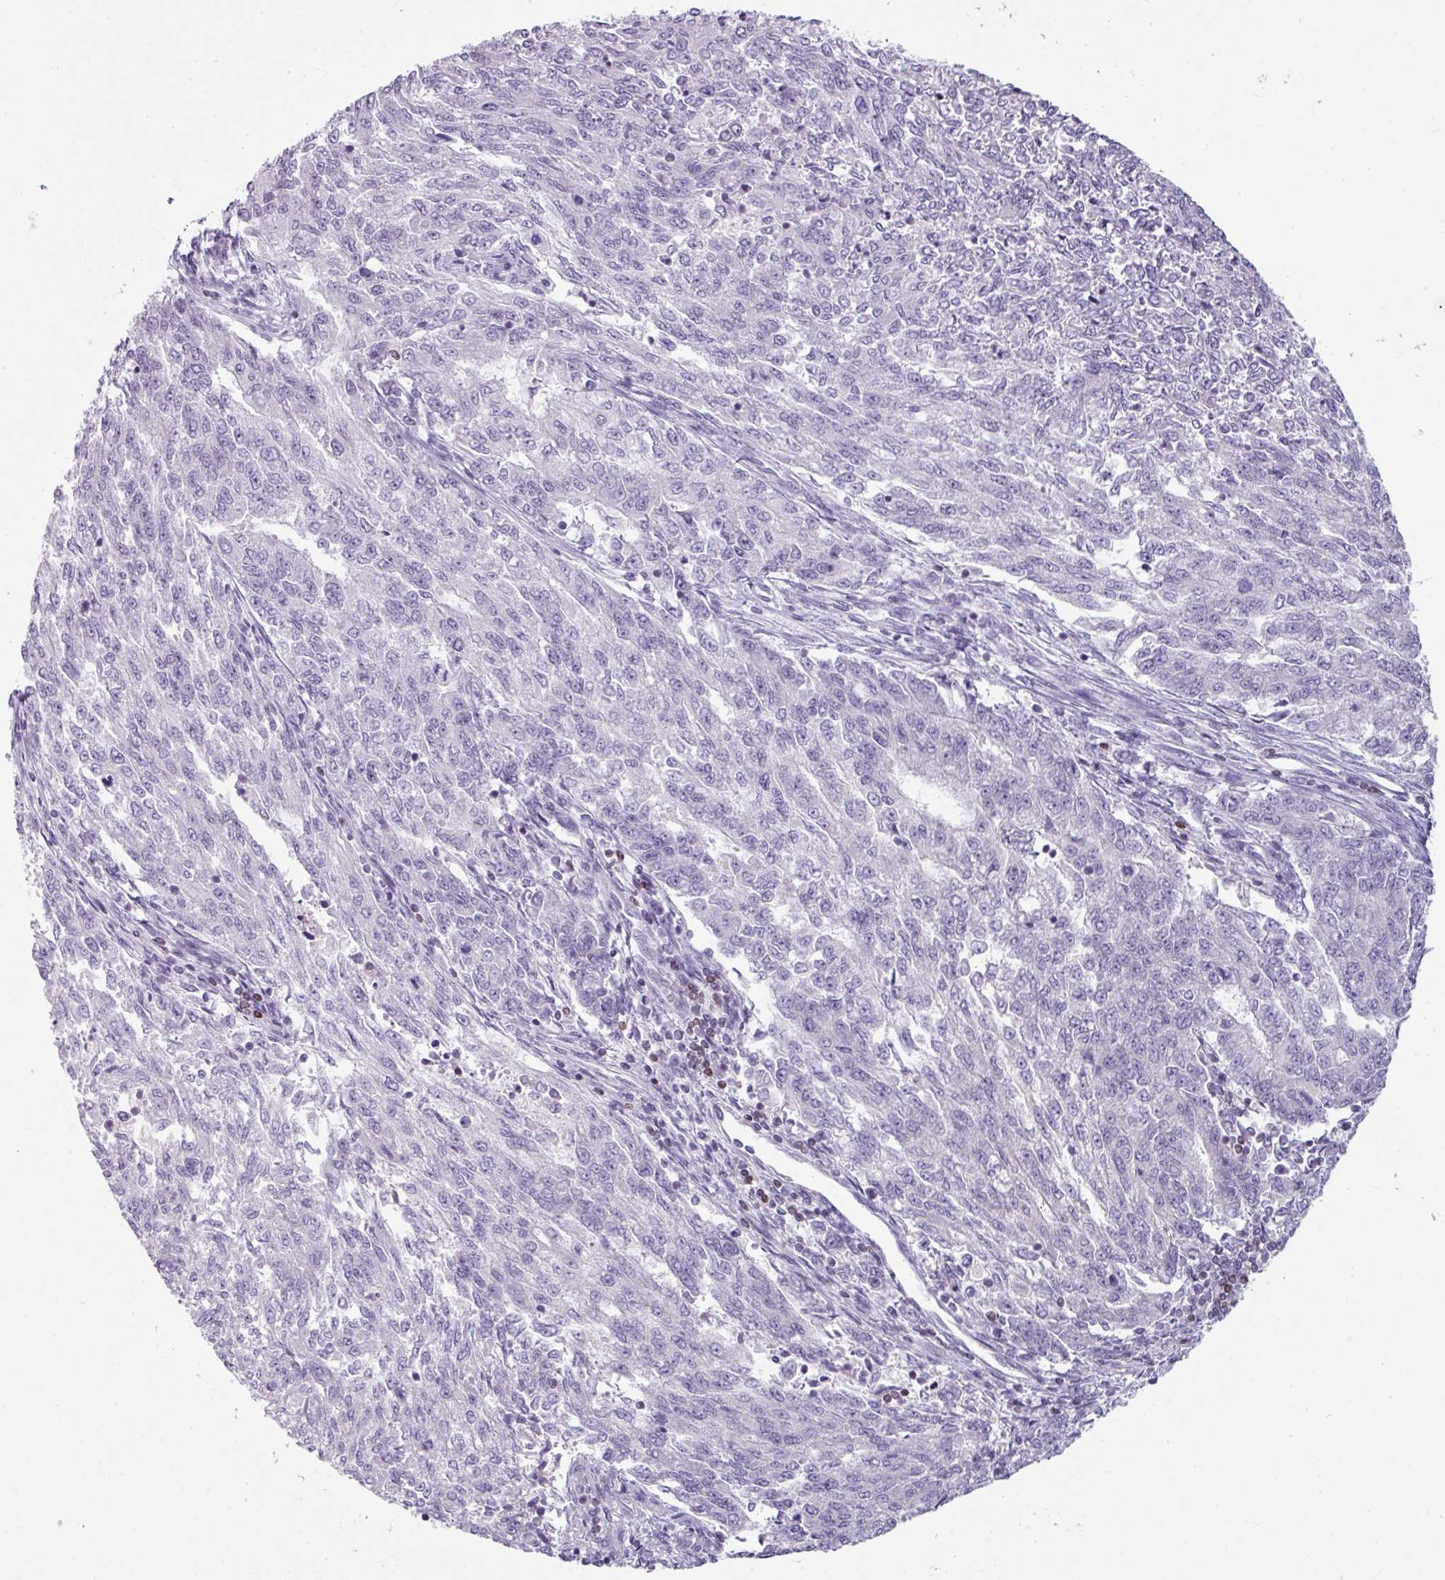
{"staining": {"intensity": "negative", "quantity": "none", "location": "none"}, "tissue": "endometrial cancer", "cell_type": "Tumor cells", "image_type": "cancer", "snomed": [{"axis": "morphology", "description": "Adenocarcinoma, NOS"}, {"axis": "topography", "description": "Endometrium"}], "caption": "This is an immunohistochemistry photomicrograph of endometrial cancer. There is no staining in tumor cells.", "gene": "STAT5A", "patient": {"sex": "female", "age": 50}}